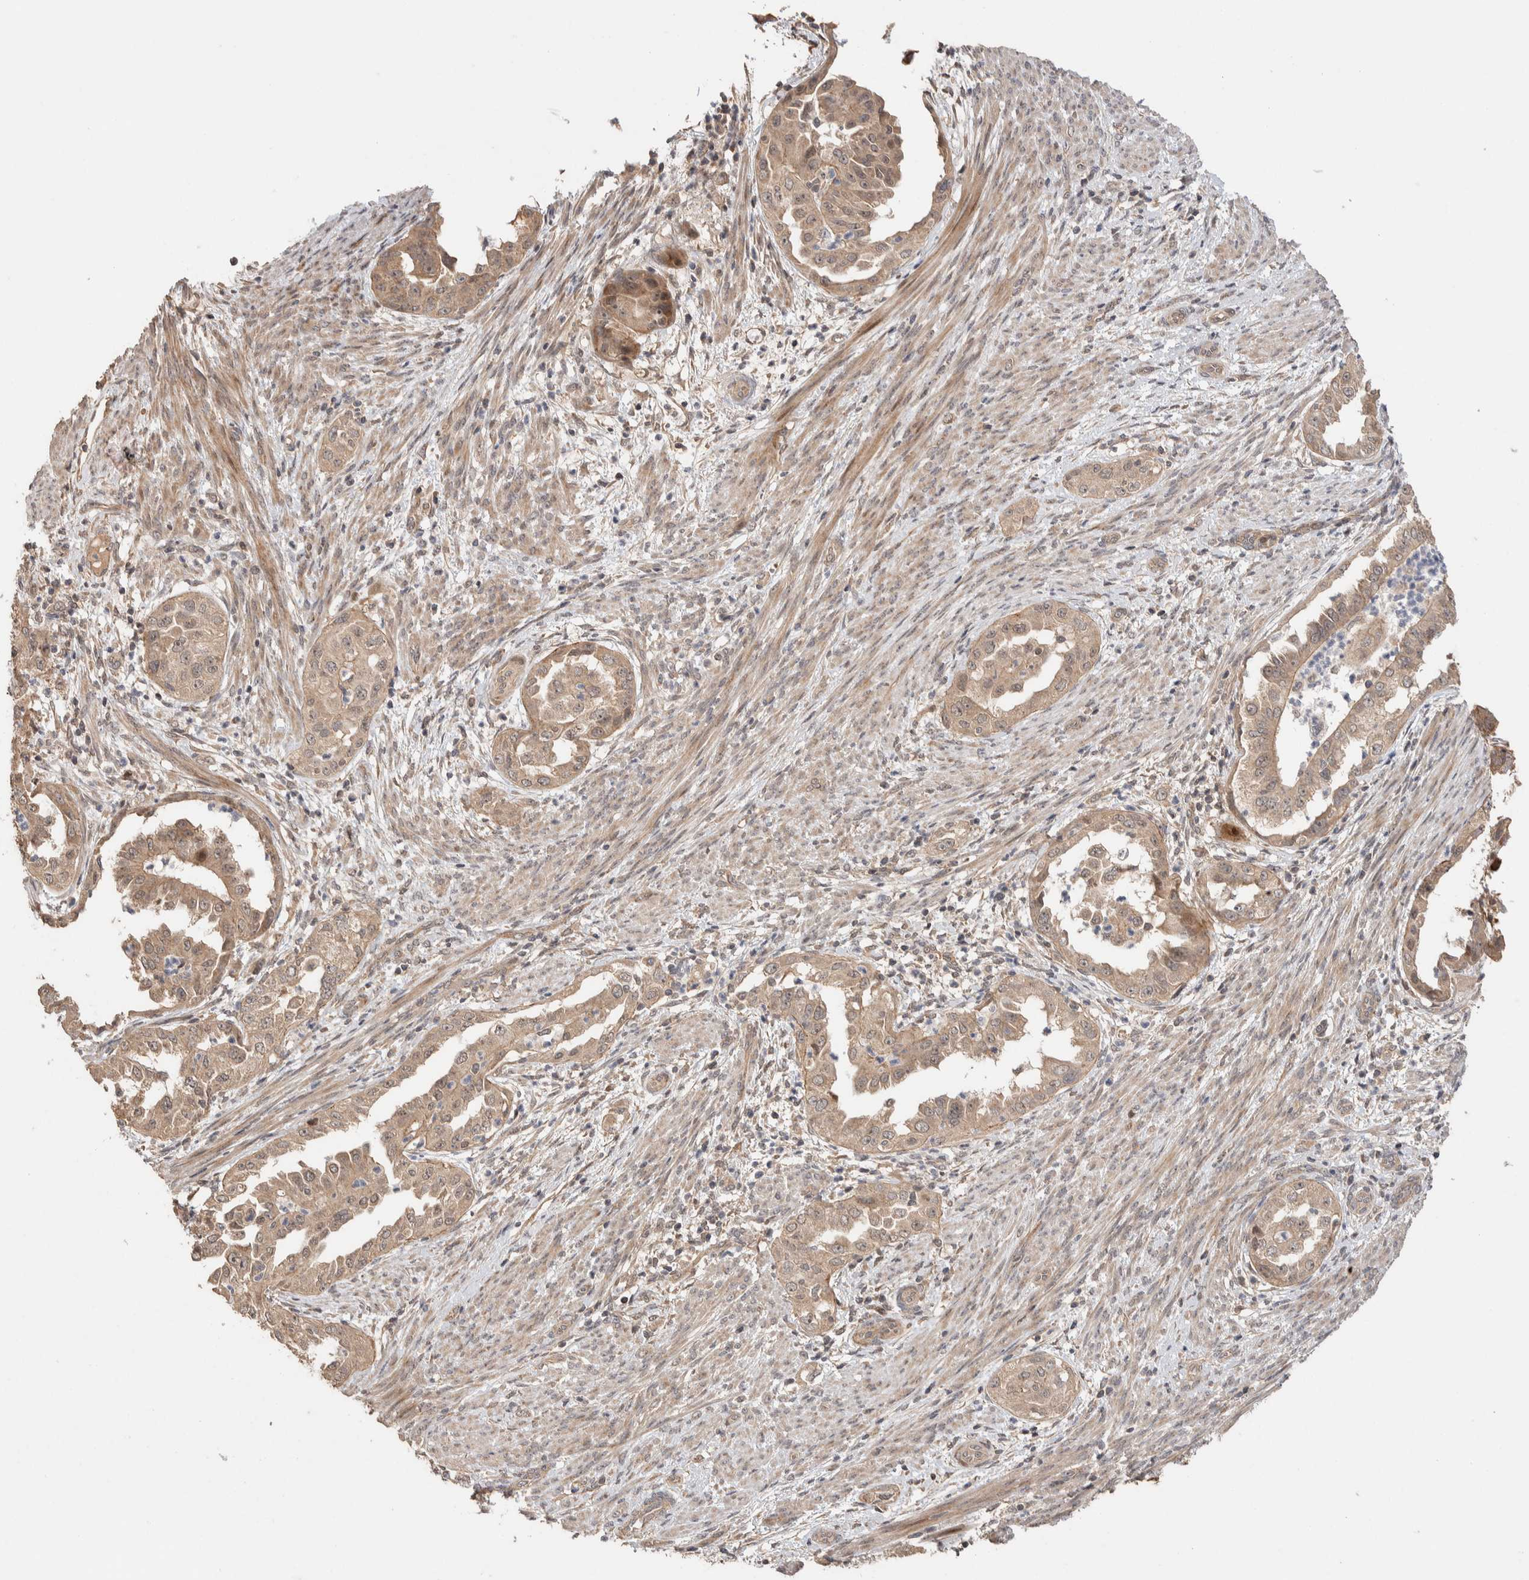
{"staining": {"intensity": "weak", "quantity": "25%-75%", "location": "cytoplasmic/membranous,nuclear"}, "tissue": "endometrial cancer", "cell_type": "Tumor cells", "image_type": "cancer", "snomed": [{"axis": "morphology", "description": "Adenocarcinoma, NOS"}, {"axis": "topography", "description": "Endometrium"}], "caption": "Tumor cells show low levels of weak cytoplasmic/membranous and nuclear staining in about 25%-75% of cells in endometrial cancer.", "gene": "PRDM15", "patient": {"sex": "female", "age": 85}}